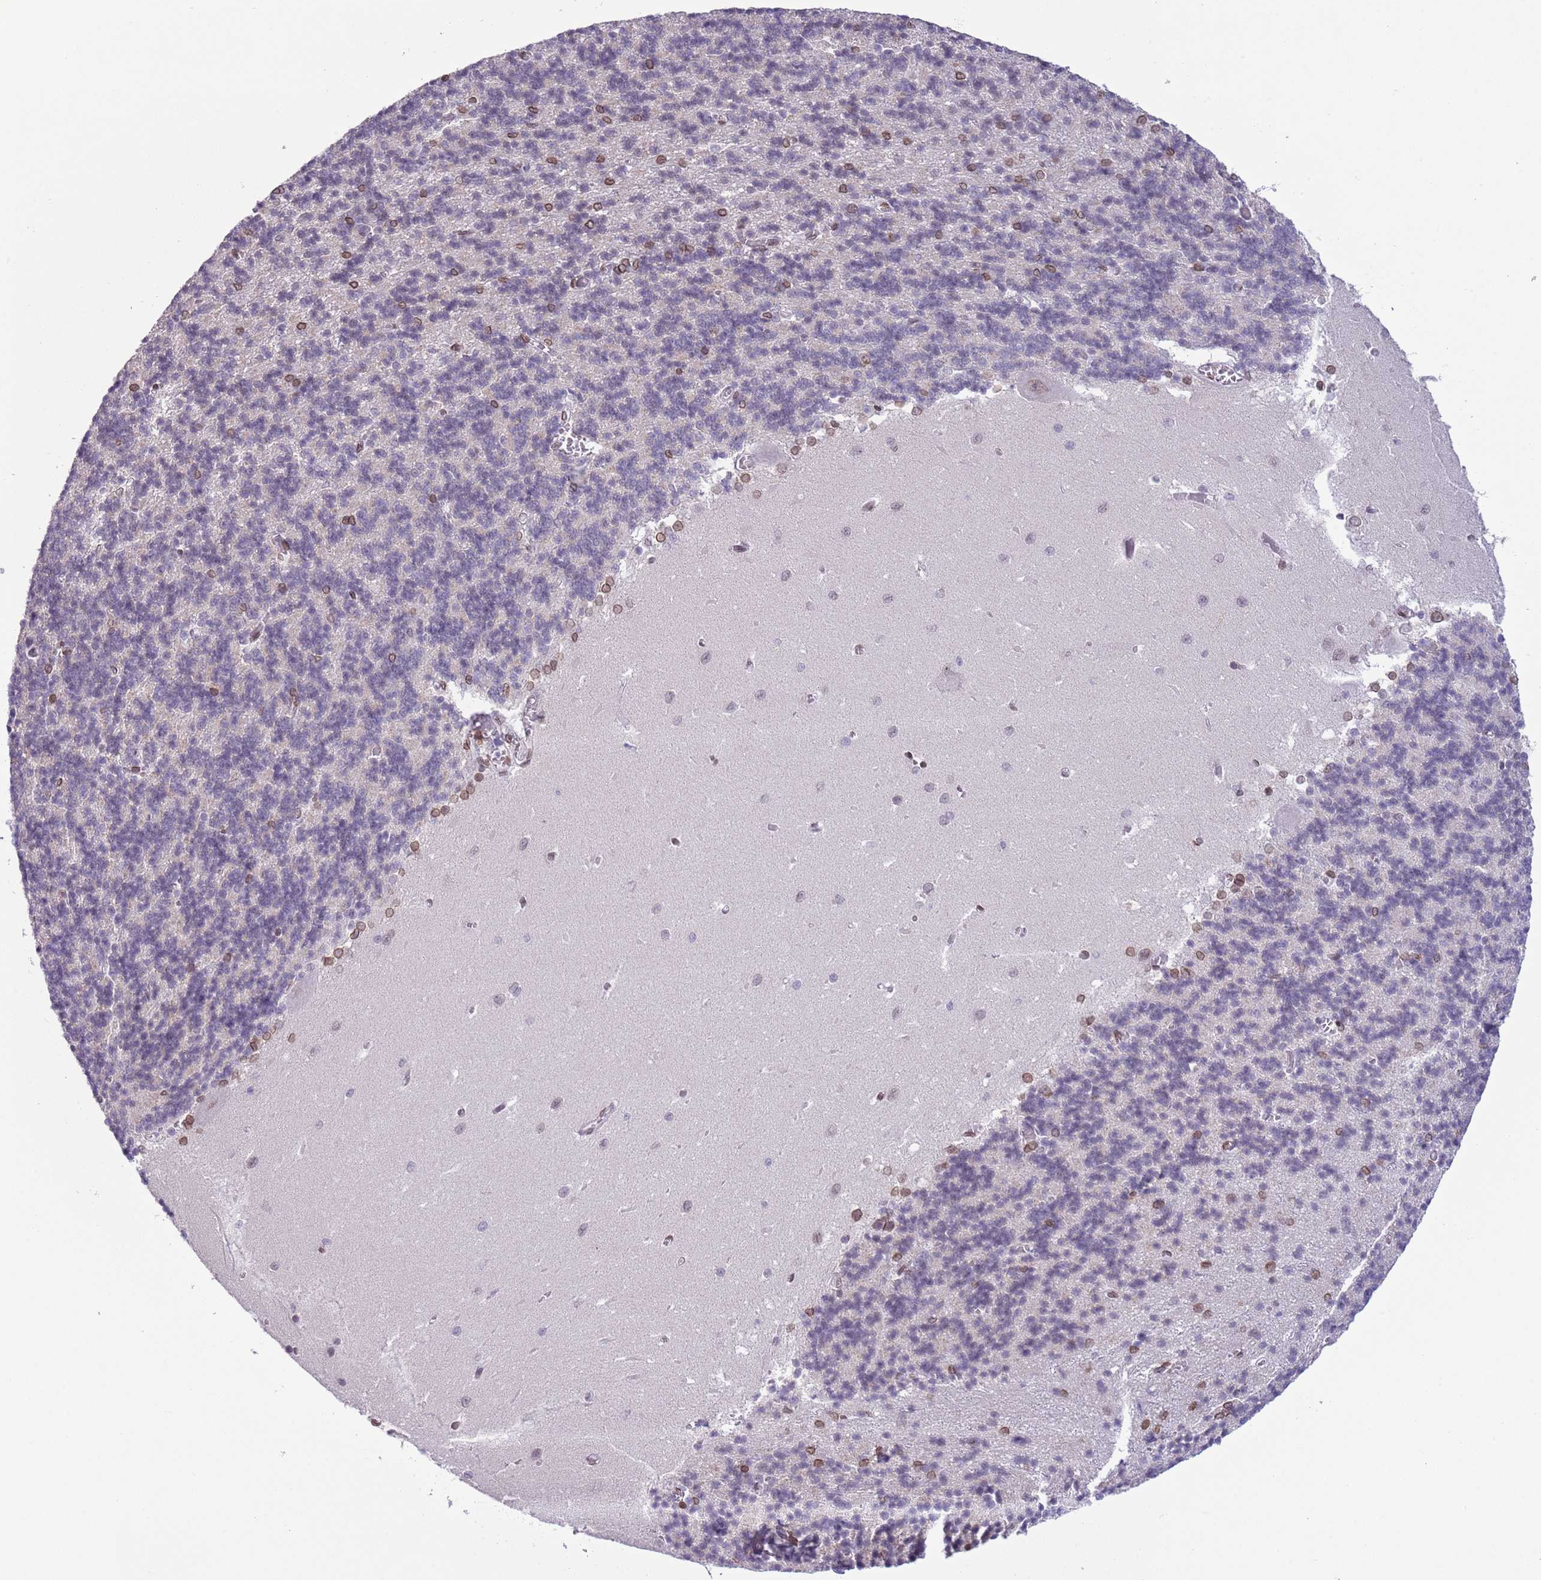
{"staining": {"intensity": "moderate", "quantity": "<25%", "location": "nuclear"}, "tissue": "cerebellum", "cell_type": "Cells in granular layer", "image_type": "normal", "snomed": [{"axis": "morphology", "description": "Normal tissue, NOS"}, {"axis": "topography", "description": "Cerebellum"}], "caption": "Immunohistochemical staining of benign human cerebellum demonstrates low levels of moderate nuclear positivity in approximately <25% of cells in granular layer.", "gene": "ZGLP1", "patient": {"sex": "male", "age": 37}}